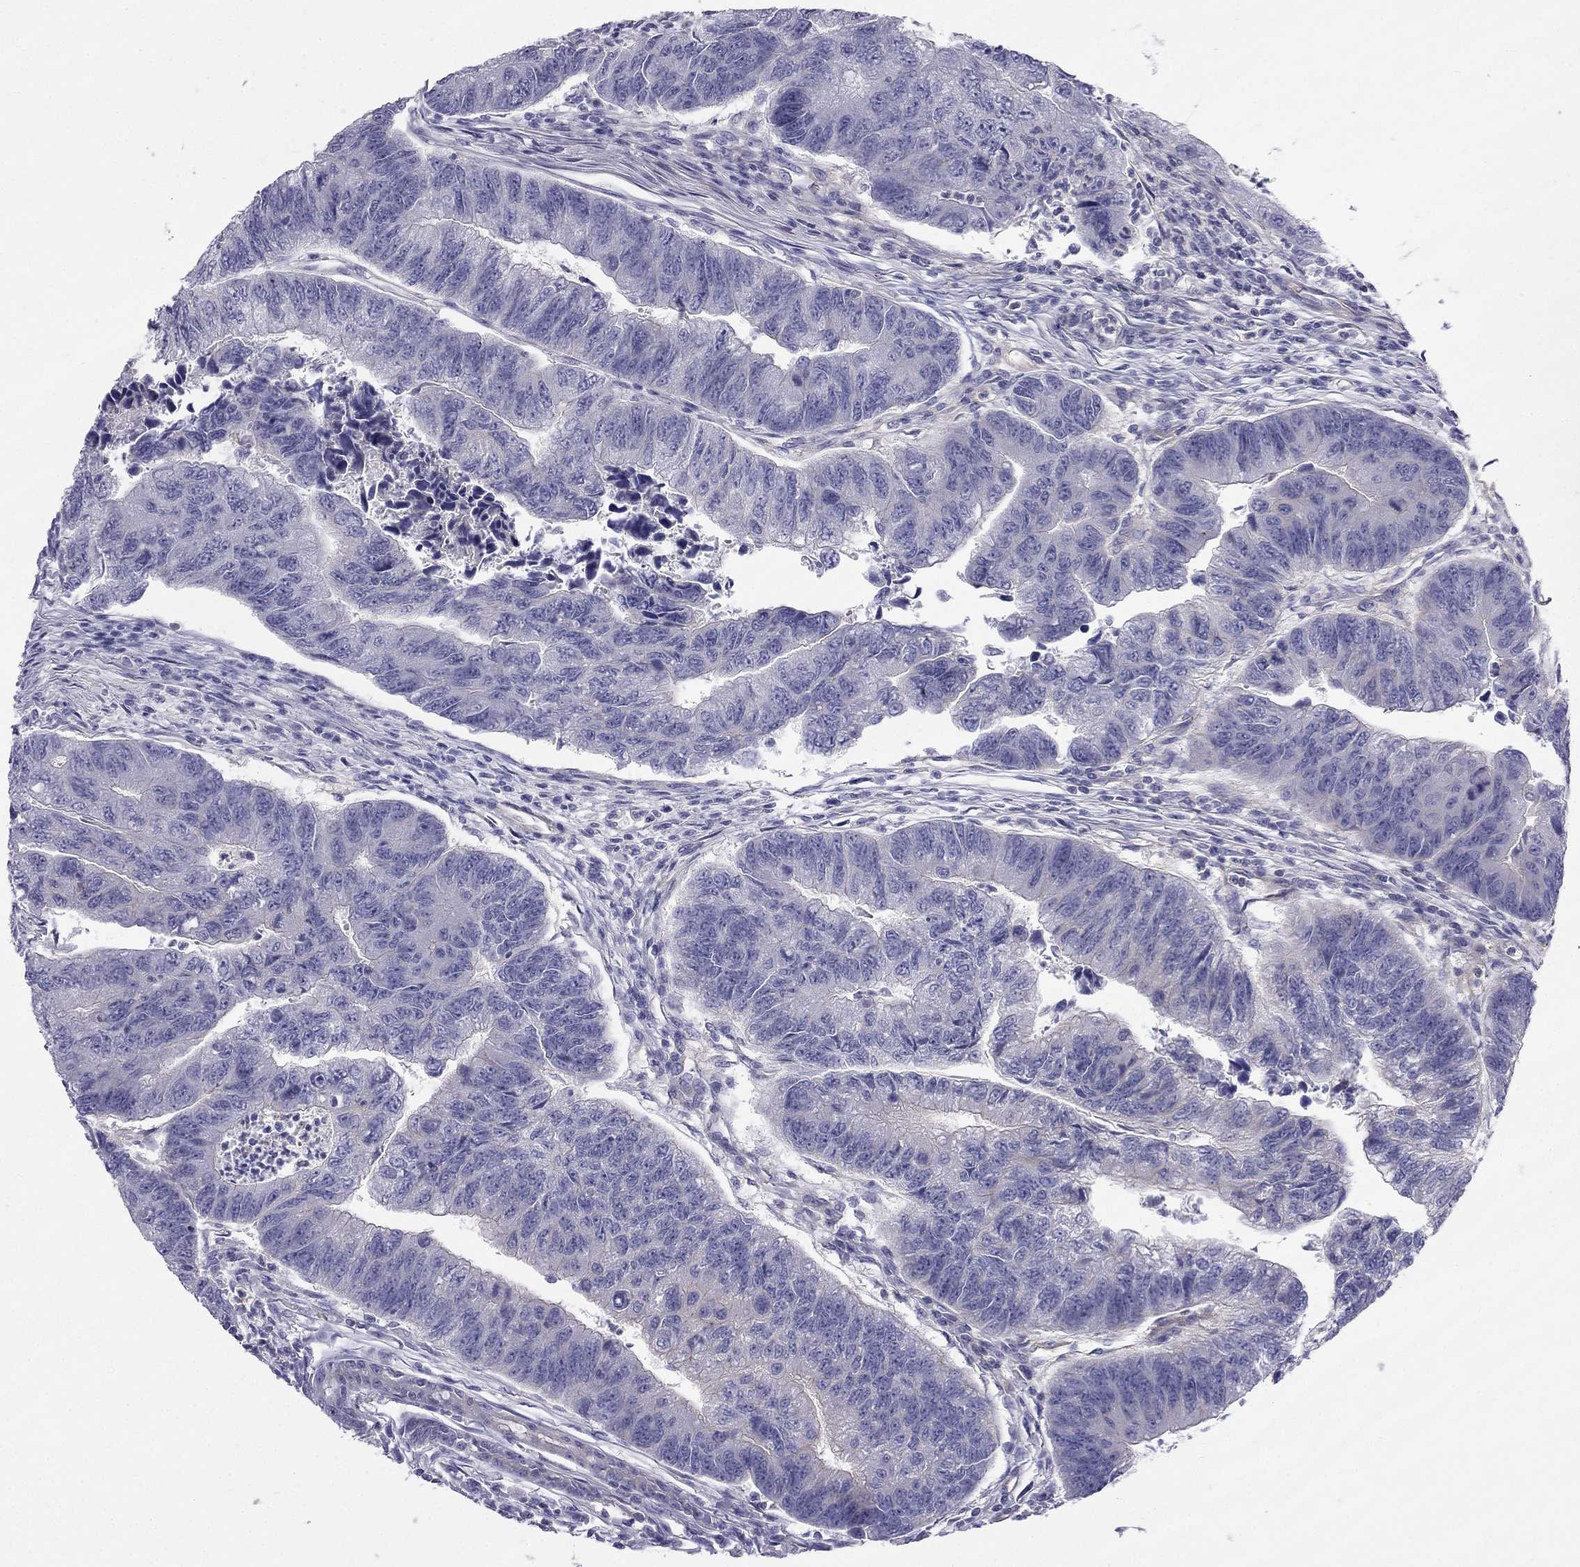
{"staining": {"intensity": "negative", "quantity": "none", "location": "none"}, "tissue": "colorectal cancer", "cell_type": "Tumor cells", "image_type": "cancer", "snomed": [{"axis": "morphology", "description": "Adenocarcinoma, NOS"}, {"axis": "topography", "description": "Colon"}], "caption": "There is no significant positivity in tumor cells of adenocarcinoma (colorectal).", "gene": "GJA8", "patient": {"sex": "female", "age": 65}}